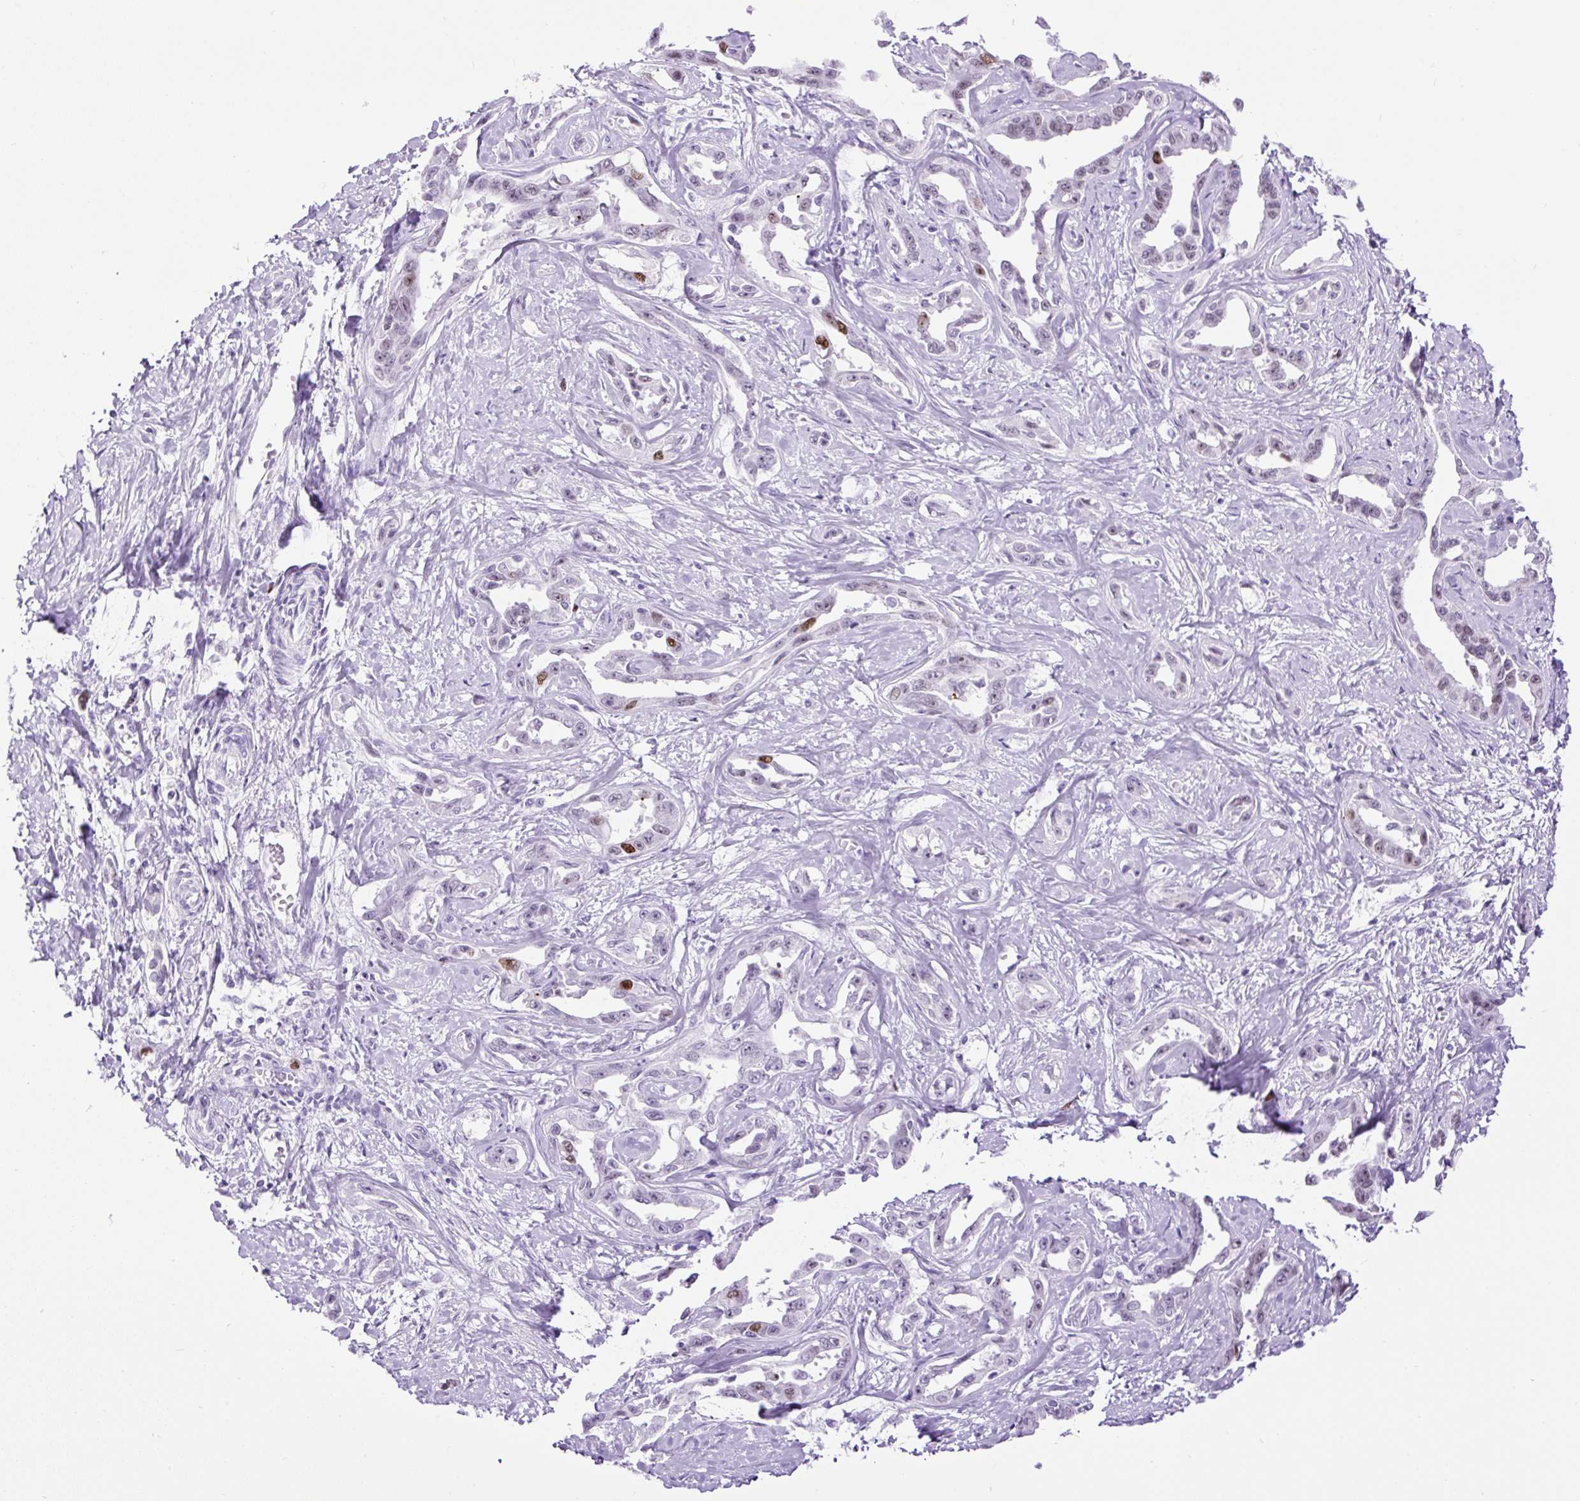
{"staining": {"intensity": "moderate", "quantity": "<25%", "location": "nuclear"}, "tissue": "liver cancer", "cell_type": "Tumor cells", "image_type": "cancer", "snomed": [{"axis": "morphology", "description": "Cholangiocarcinoma"}, {"axis": "topography", "description": "Liver"}], "caption": "Approximately <25% of tumor cells in human cholangiocarcinoma (liver) display moderate nuclear protein staining as visualized by brown immunohistochemical staining.", "gene": "RACGAP1", "patient": {"sex": "male", "age": 59}}